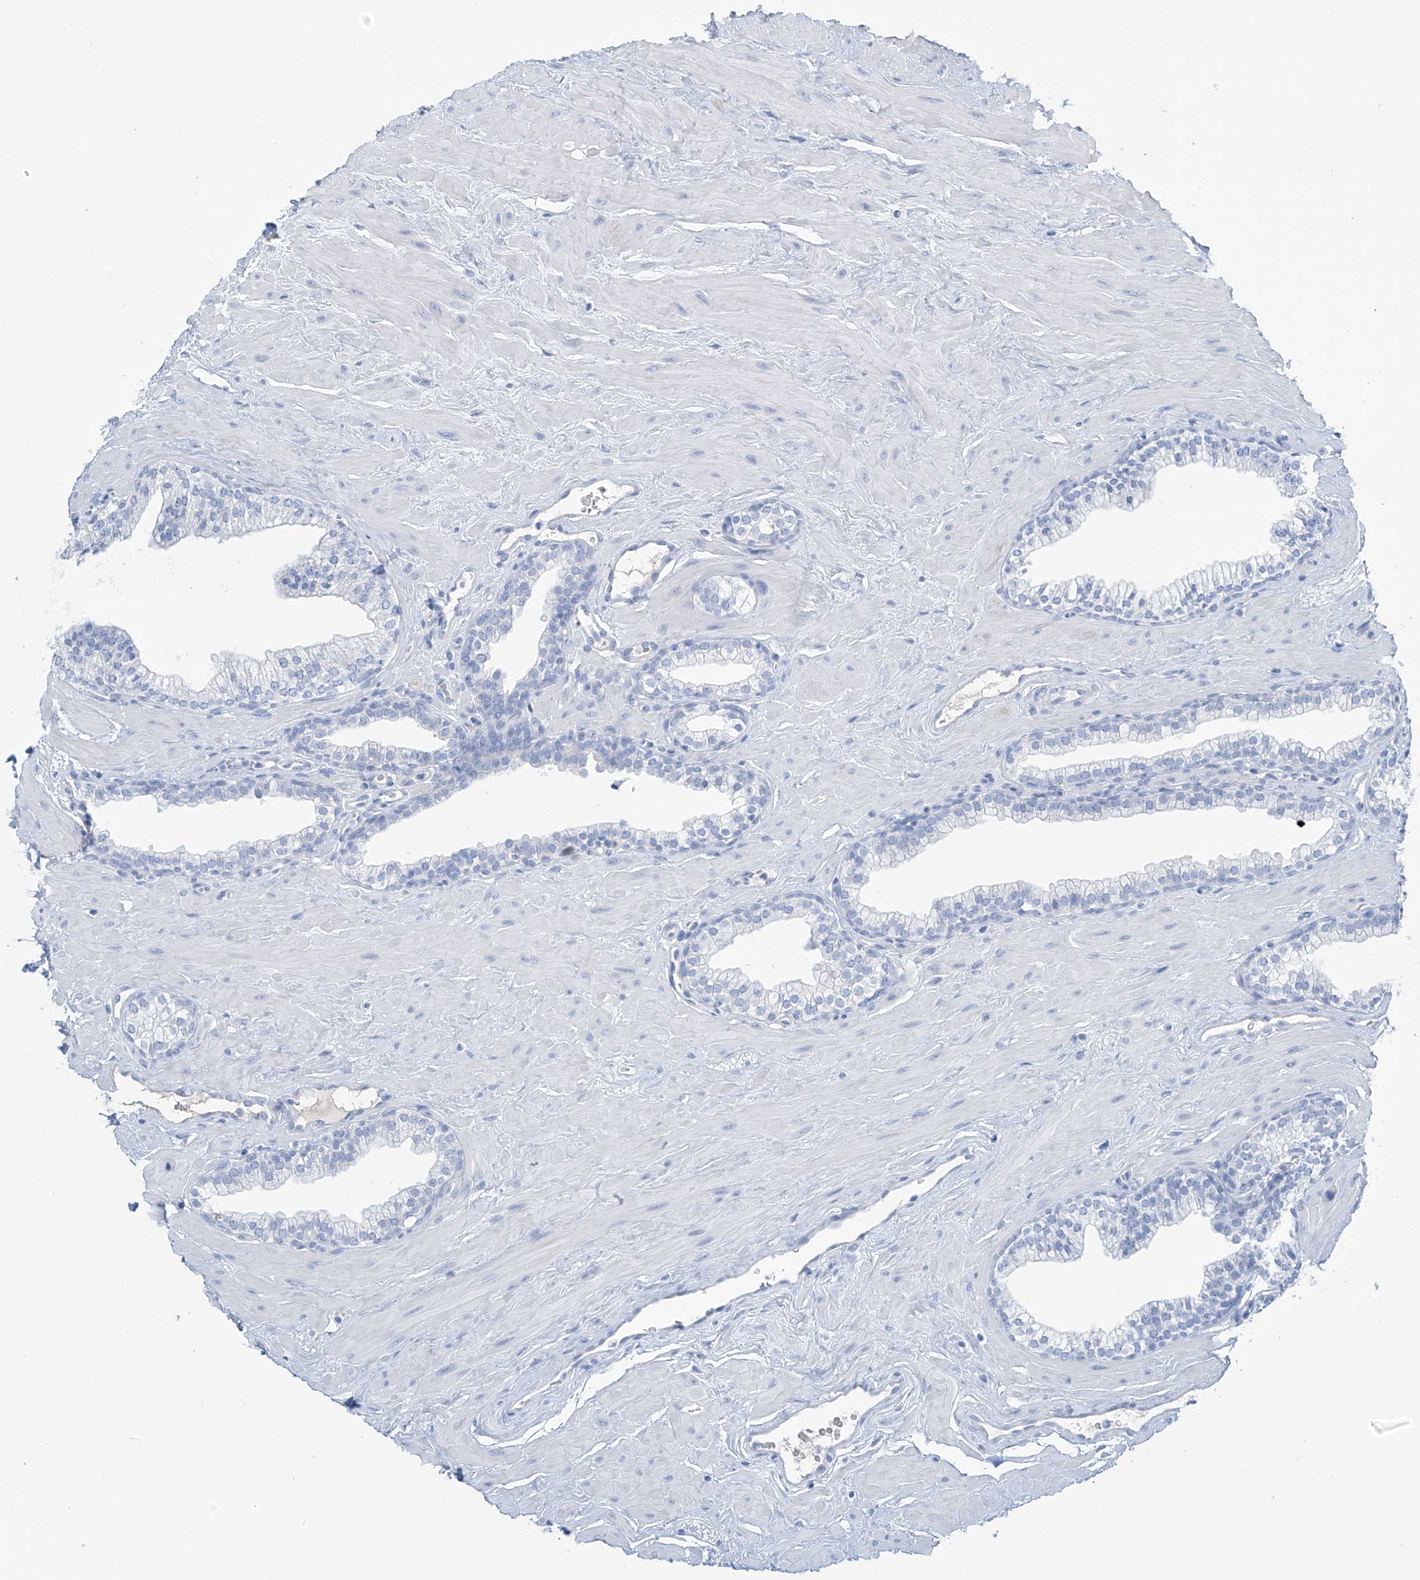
{"staining": {"intensity": "negative", "quantity": "none", "location": "none"}, "tissue": "prostate", "cell_type": "Glandular cells", "image_type": "normal", "snomed": [{"axis": "morphology", "description": "Normal tissue, NOS"}, {"axis": "morphology", "description": "Urothelial carcinoma, Low grade"}, {"axis": "topography", "description": "Urinary bladder"}, {"axis": "topography", "description": "Prostate"}], "caption": "Immunohistochemistry of unremarkable human prostate reveals no staining in glandular cells.", "gene": "SGO2", "patient": {"sex": "male", "age": 60}}